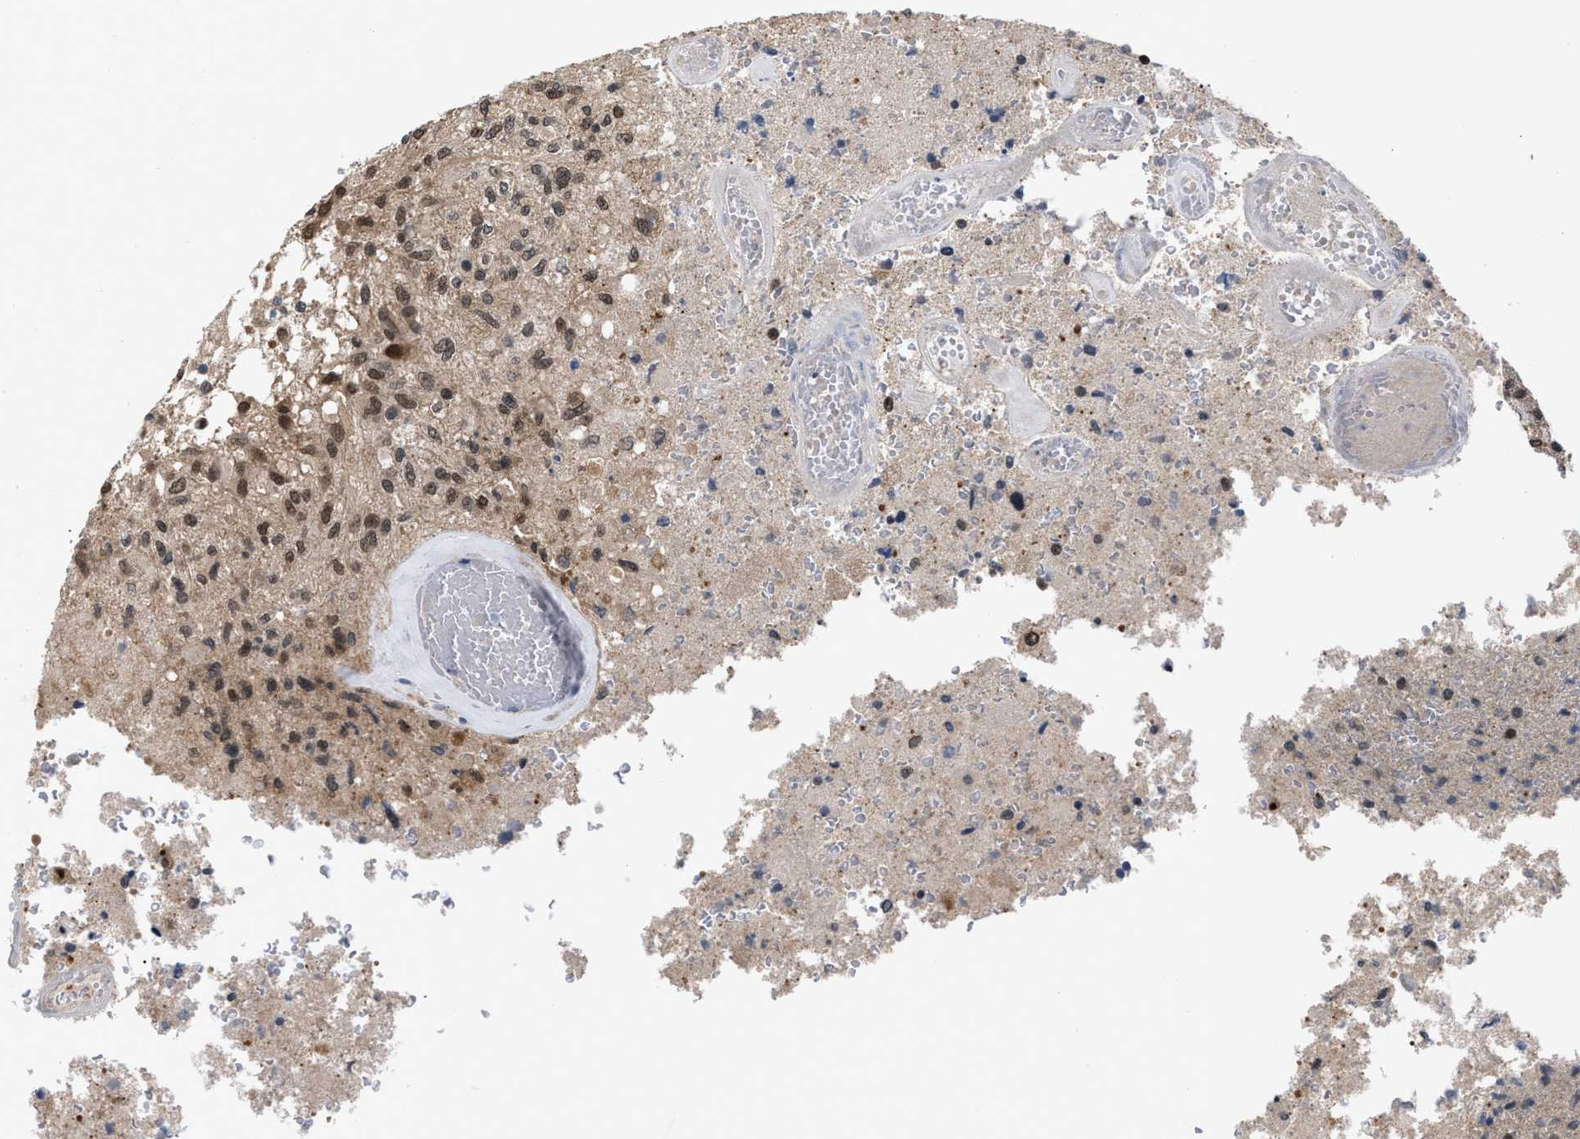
{"staining": {"intensity": "moderate", "quantity": ">75%", "location": "nuclear"}, "tissue": "glioma", "cell_type": "Tumor cells", "image_type": "cancer", "snomed": [{"axis": "morphology", "description": "Normal tissue, NOS"}, {"axis": "morphology", "description": "Glioma, malignant, High grade"}, {"axis": "topography", "description": "Cerebral cortex"}], "caption": "High-magnification brightfield microscopy of malignant high-grade glioma stained with DAB (brown) and counterstained with hematoxylin (blue). tumor cells exhibit moderate nuclear expression is identified in approximately>75% of cells.", "gene": "C9orf78", "patient": {"sex": "male", "age": 77}}